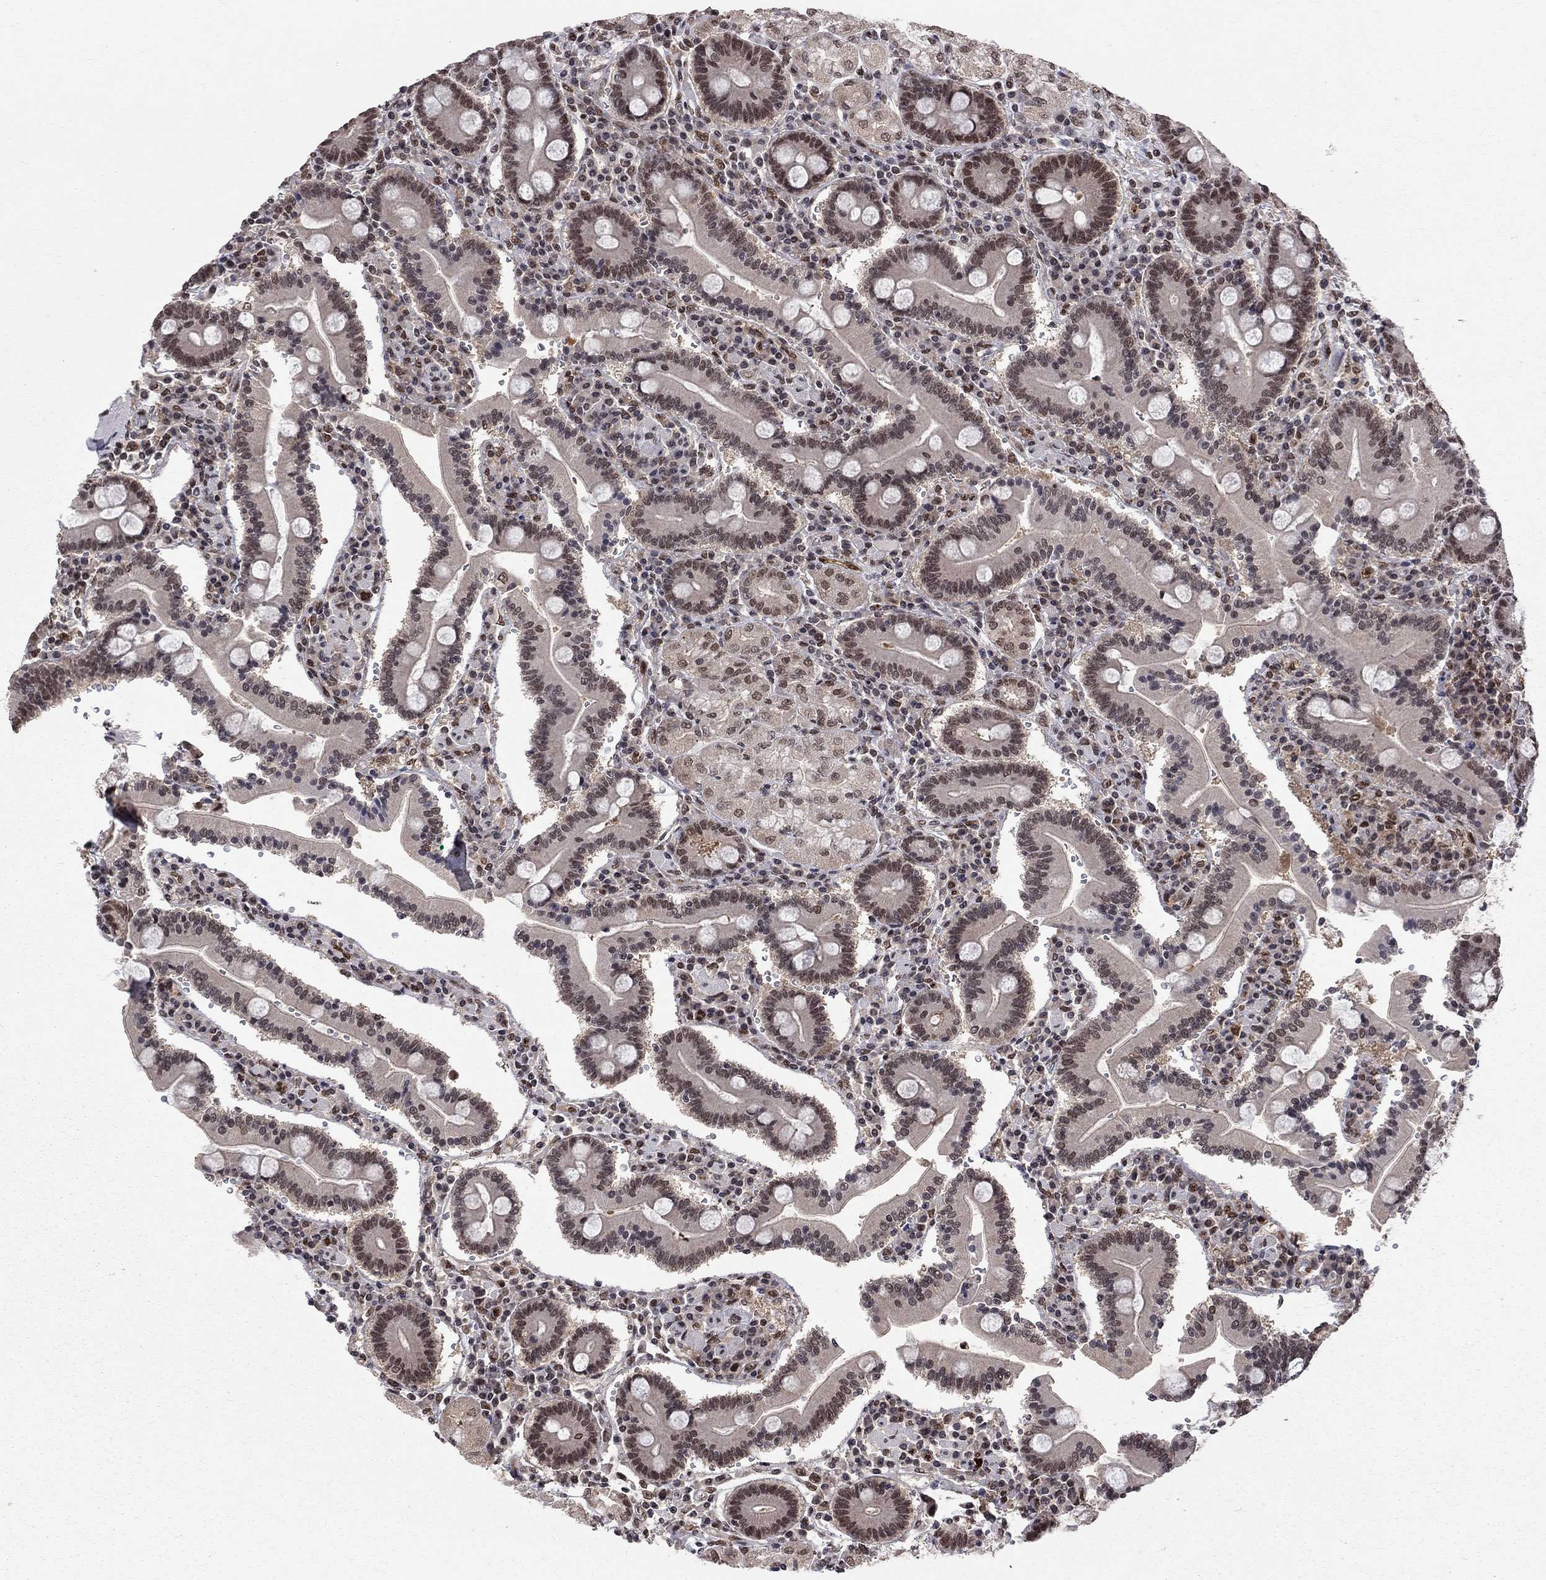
{"staining": {"intensity": "strong", "quantity": "25%-75%", "location": "nuclear"}, "tissue": "duodenum", "cell_type": "Glandular cells", "image_type": "normal", "snomed": [{"axis": "morphology", "description": "Normal tissue, NOS"}, {"axis": "topography", "description": "Duodenum"}], "caption": "A photomicrograph showing strong nuclear expression in about 25%-75% of glandular cells in unremarkable duodenum, as visualized by brown immunohistochemical staining.", "gene": "SAP30L", "patient": {"sex": "female", "age": 62}}